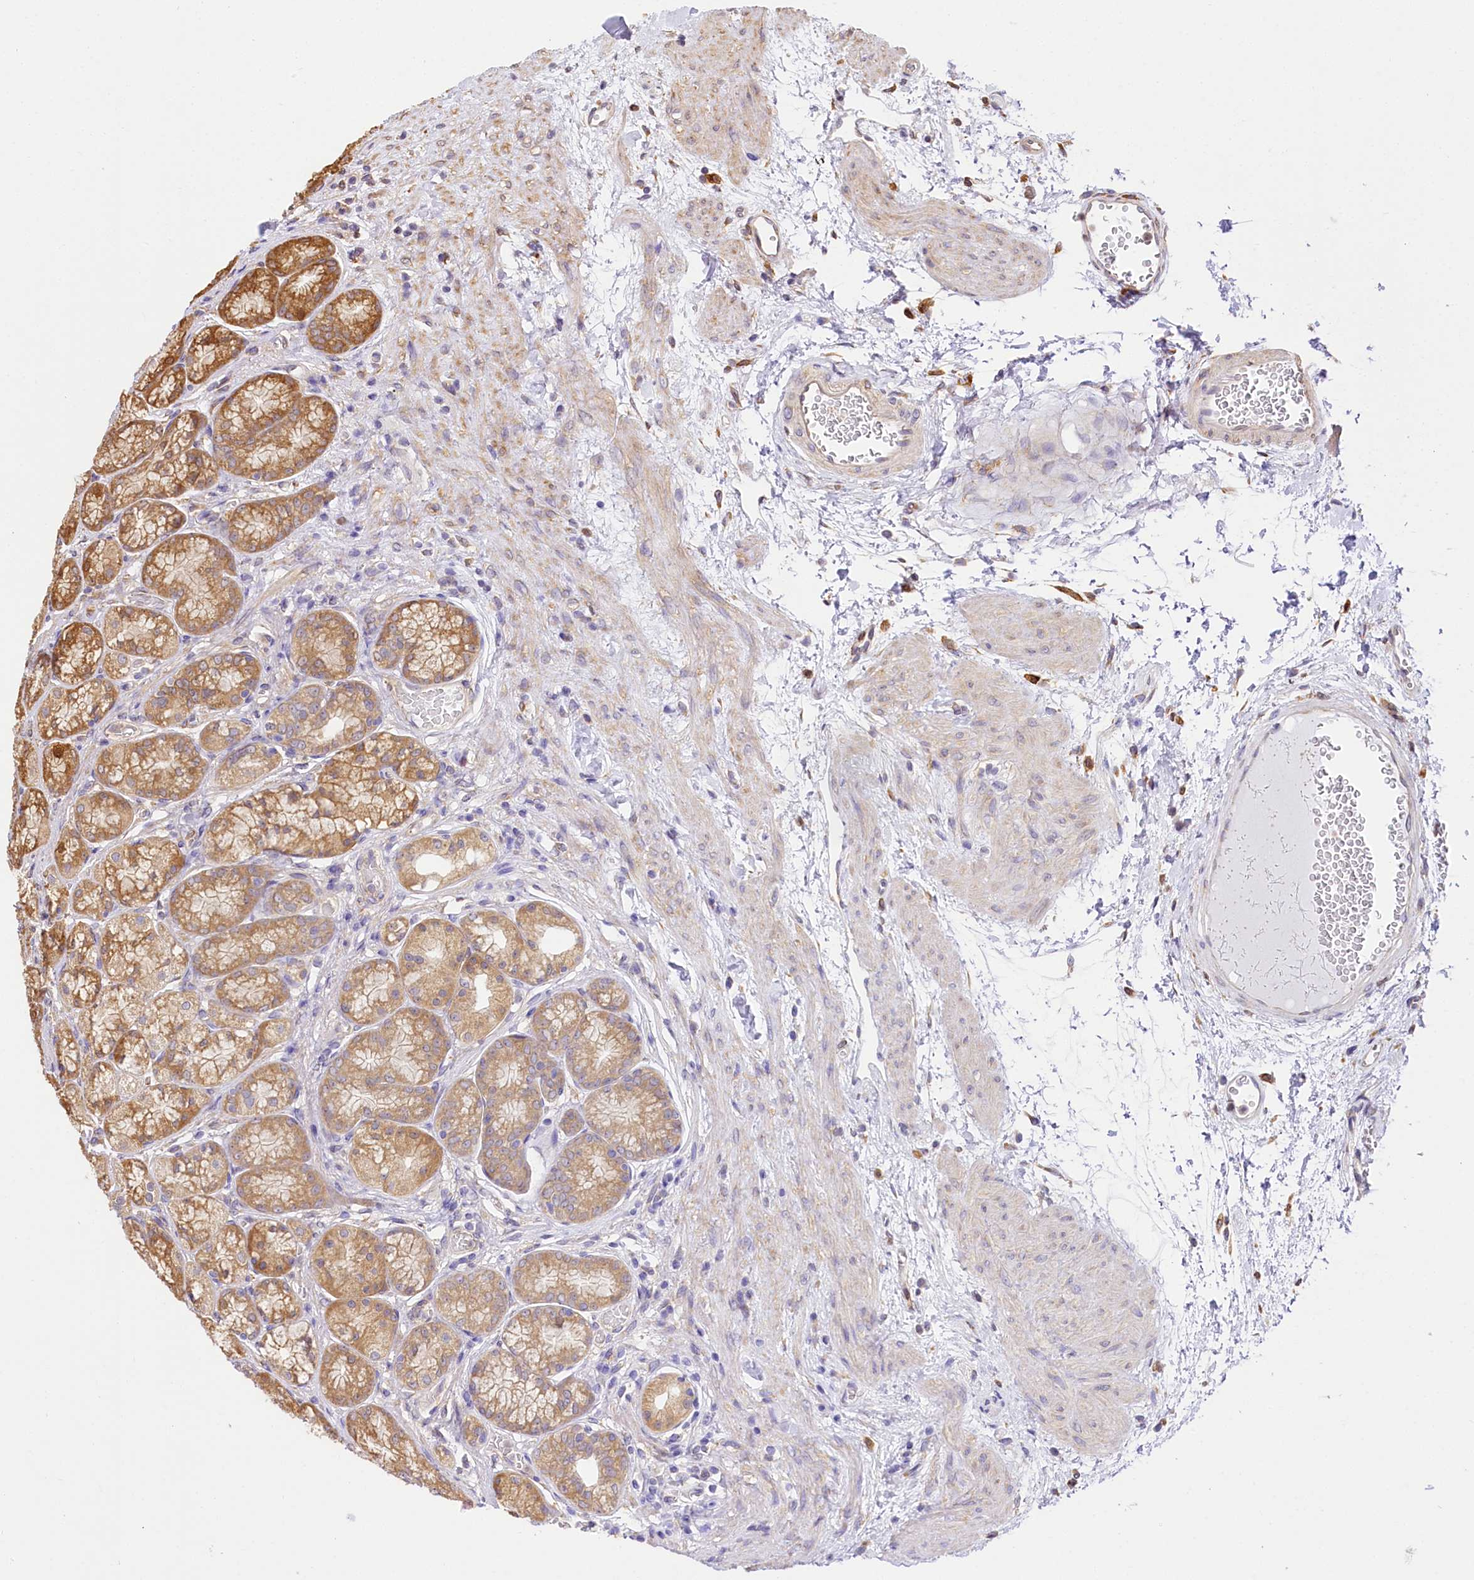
{"staining": {"intensity": "moderate", "quantity": ">75%", "location": "cytoplasmic/membranous"}, "tissue": "stomach", "cell_type": "Glandular cells", "image_type": "normal", "snomed": [{"axis": "morphology", "description": "Normal tissue, NOS"}, {"axis": "morphology", "description": "Adenocarcinoma, NOS"}, {"axis": "morphology", "description": "Adenocarcinoma, High grade"}, {"axis": "topography", "description": "Stomach, upper"}, {"axis": "topography", "description": "Stomach"}], "caption": "The micrograph shows staining of unremarkable stomach, revealing moderate cytoplasmic/membranous protein staining (brown color) within glandular cells. (DAB IHC with brightfield microscopy, high magnification).", "gene": "PPIP5K2", "patient": {"sex": "female", "age": 65}}